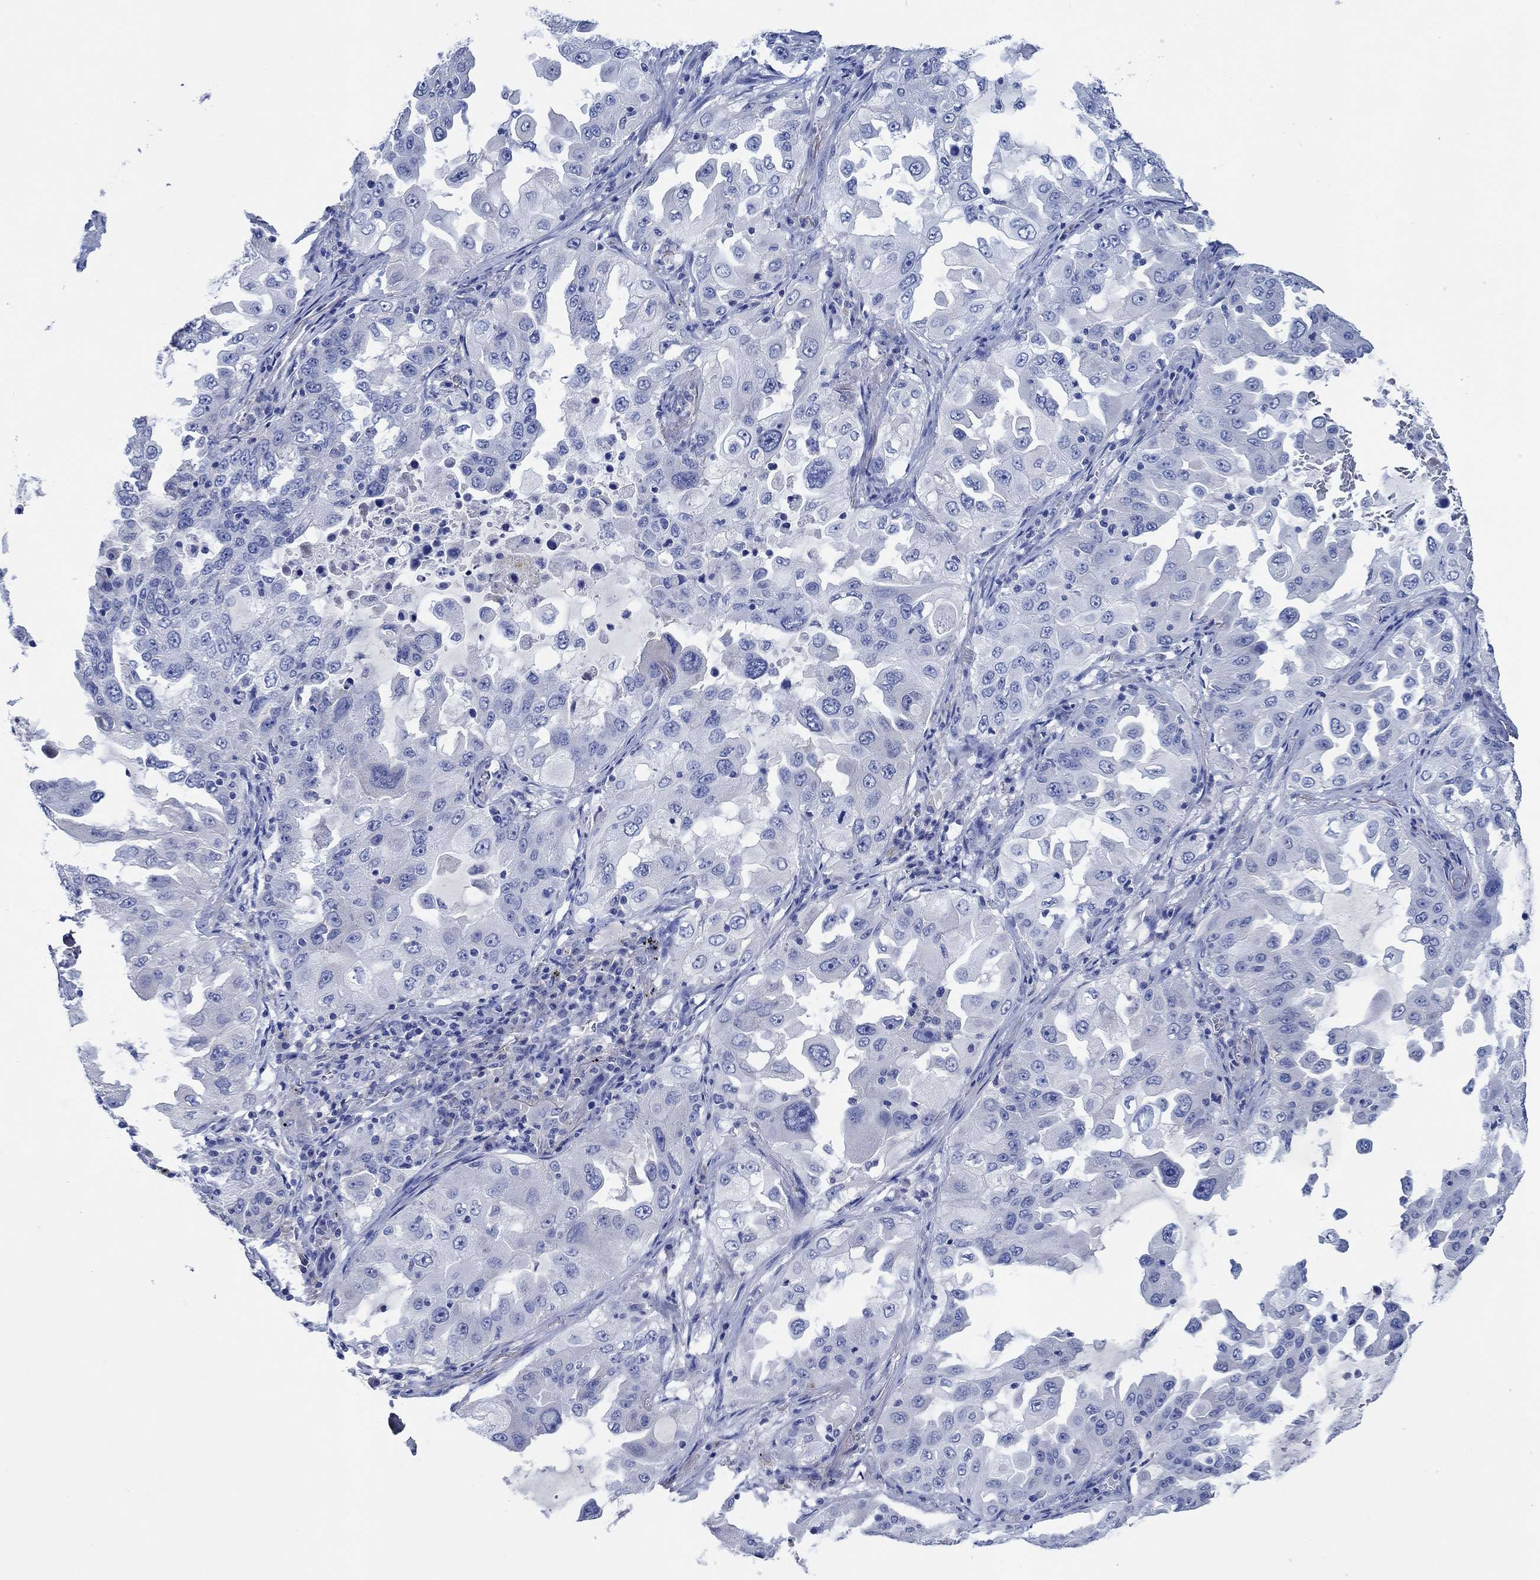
{"staining": {"intensity": "negative", "quantity": "none", "location": "none"}, "tissue": "lung cancer", "cell_type": "Tumor cells", "image_type": "cancer", "snomed": [{"axis": "morphology", "description": "Adenocarcinoma, NOS"}, {"axis": "topography", "description": "Lung"}], "caption": "The micrograph shows no significant positivity in tumor cells of lung cancer.", "gene": "CPNE6", "patient": {"sex": "female", "age": 61}}